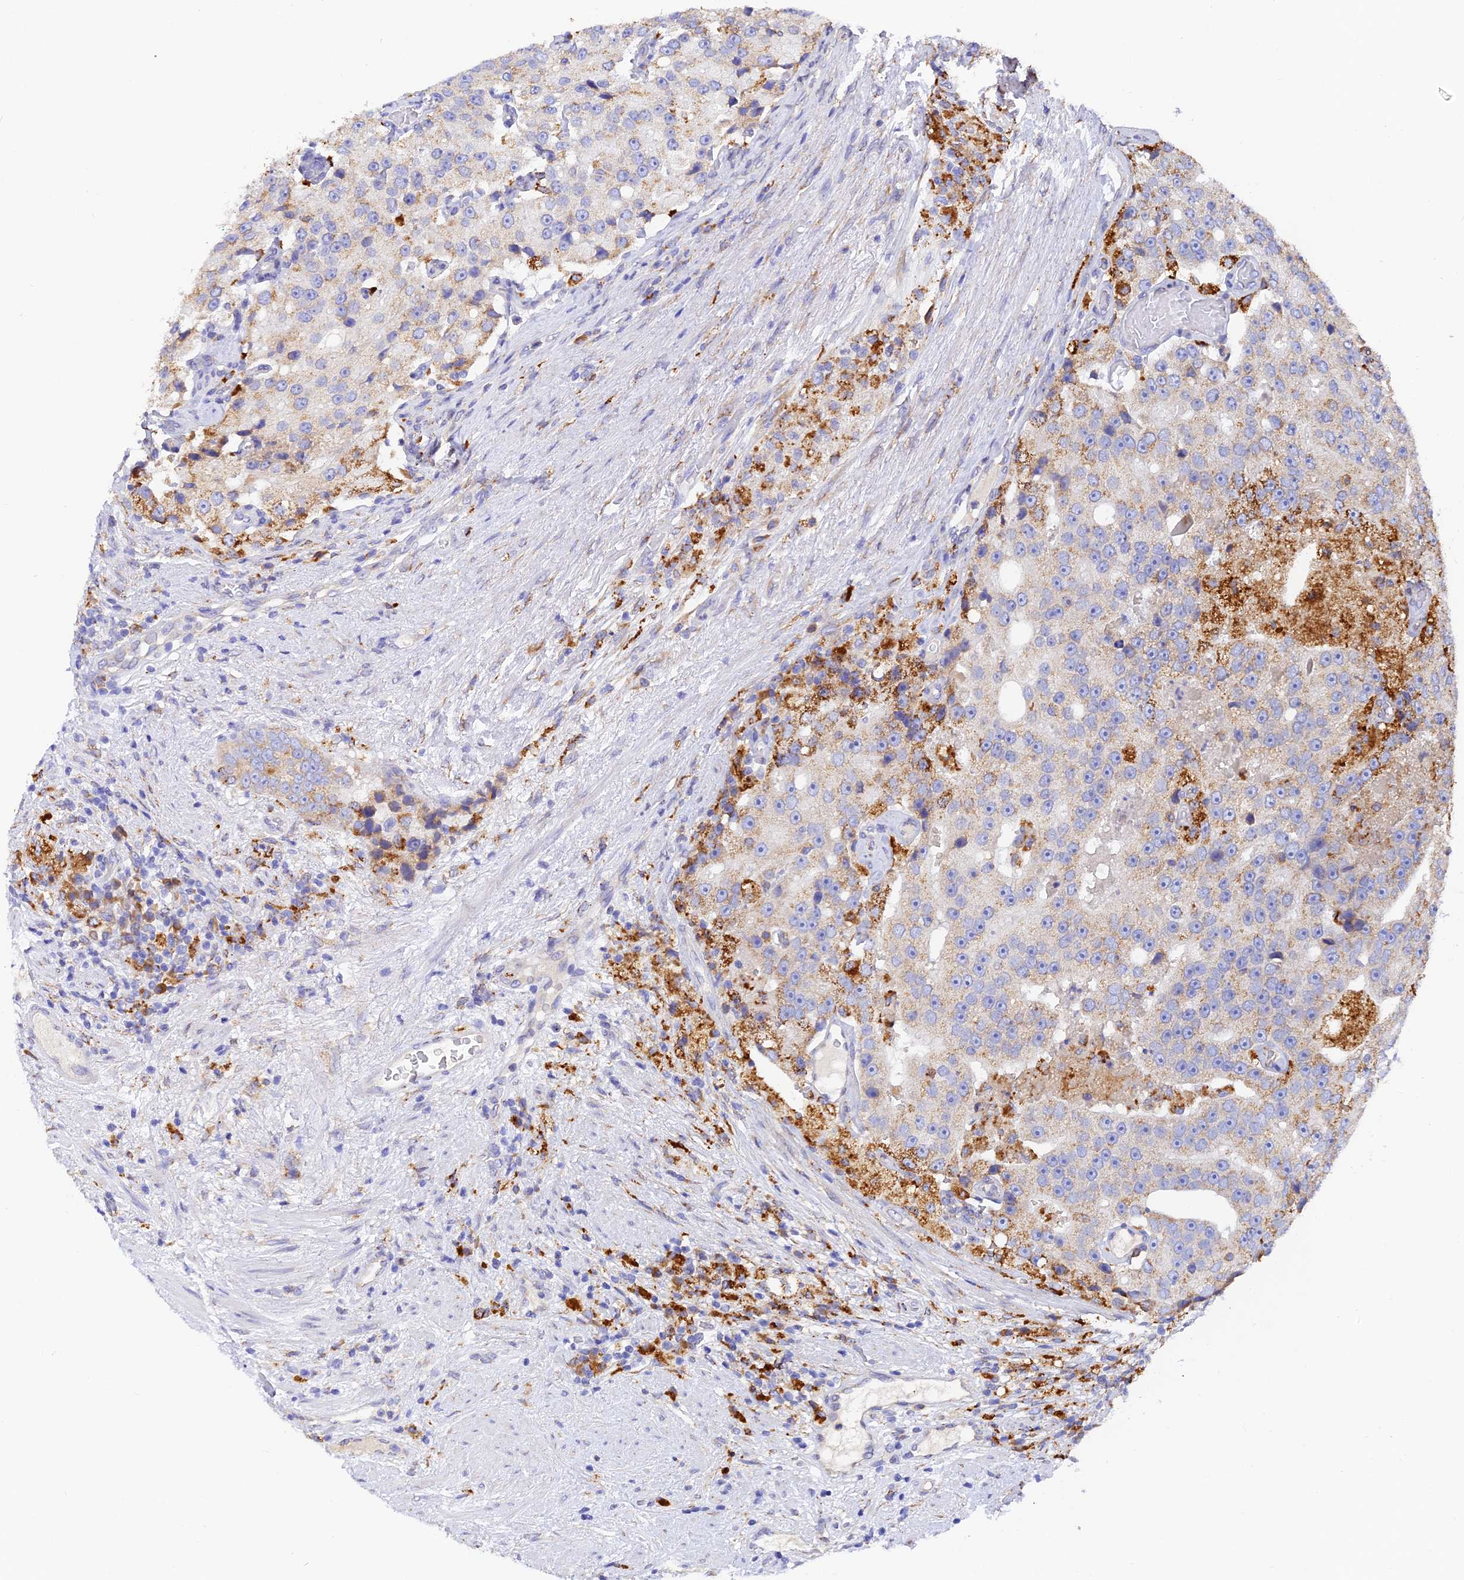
{"staining": {"intensity": "moderate", "quantity": "<25%", "location": "cytoplasmic/membranous"}, "tissue": "prostate cancer", "cell_type": "Tumor cells", "image_type": "cancer", "snomed": [{"axis": "morphology", "description": "Adenocarcinoma, High grade"}, {"axis": "topography", "description": "Prostate"}], "caption": "IHC histopathology image of human prostate cancer stained for a protein (brown), which exhibits low levels of moderate cytoplasmic/membranous positivity in about <25% of tumor cells.", "gene": "VKORC1", "patient": {"sex": "male", "age": 70}}